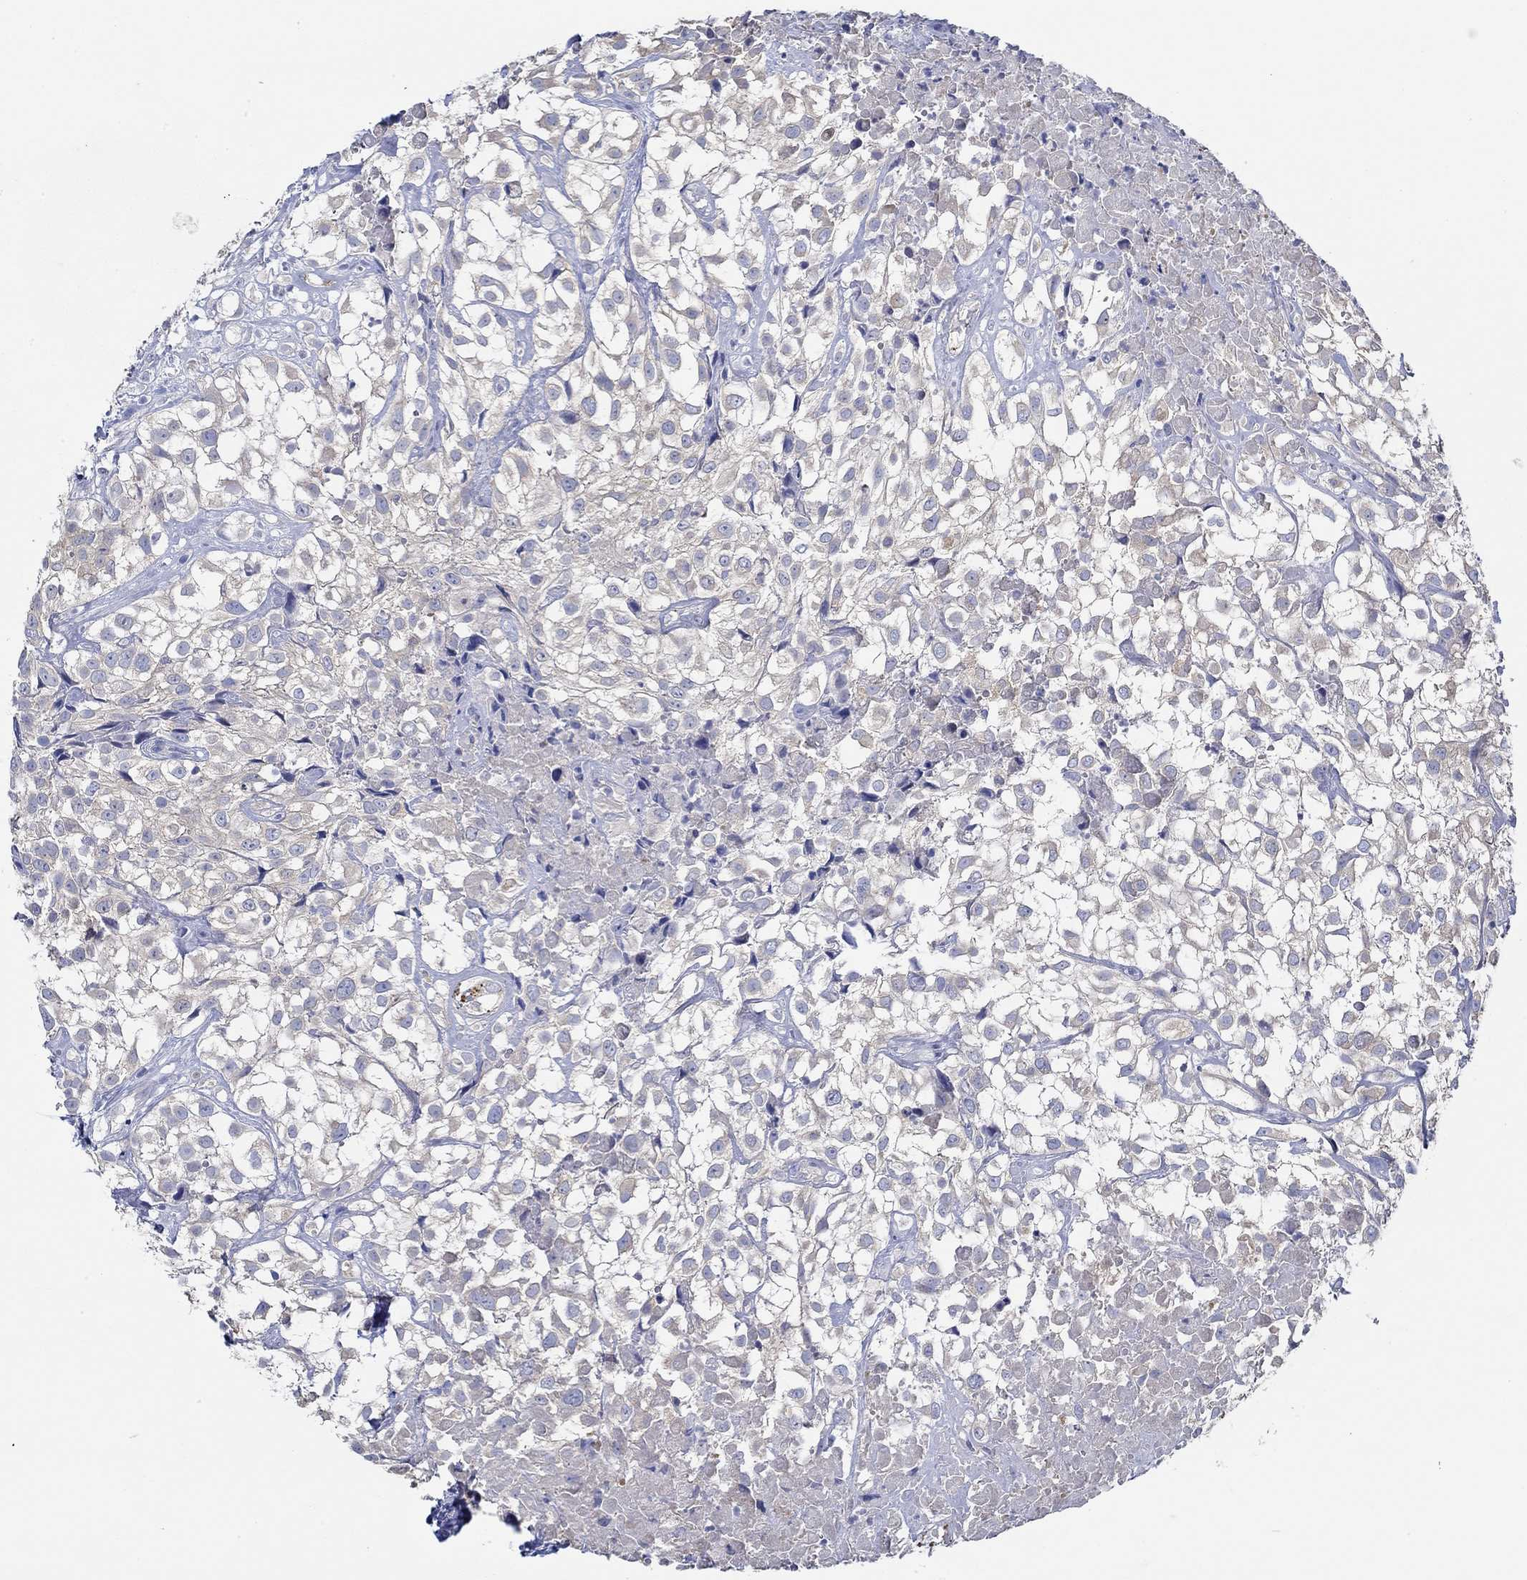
{"staining": {"intensity": "negative", "quantity": "none", "location": "none"}, "tissue": "urothelial cancer", "cell_type": "Tumor cells", "image_type": "cancer", "snomed": [{"axis": "morphology", "description": "Urothelial carcinoma, High grade"}, {"axis": "topography", "description": "Urinary bladder"}], "caption": "Immunohistochemistry (IHC) photomicrograph of human urothelial cancer stained for a protein (brown), which reveals no expression in tumor cells.", "gene": "SLC27A3", "patient": {"sex": "male", "age": 56}}